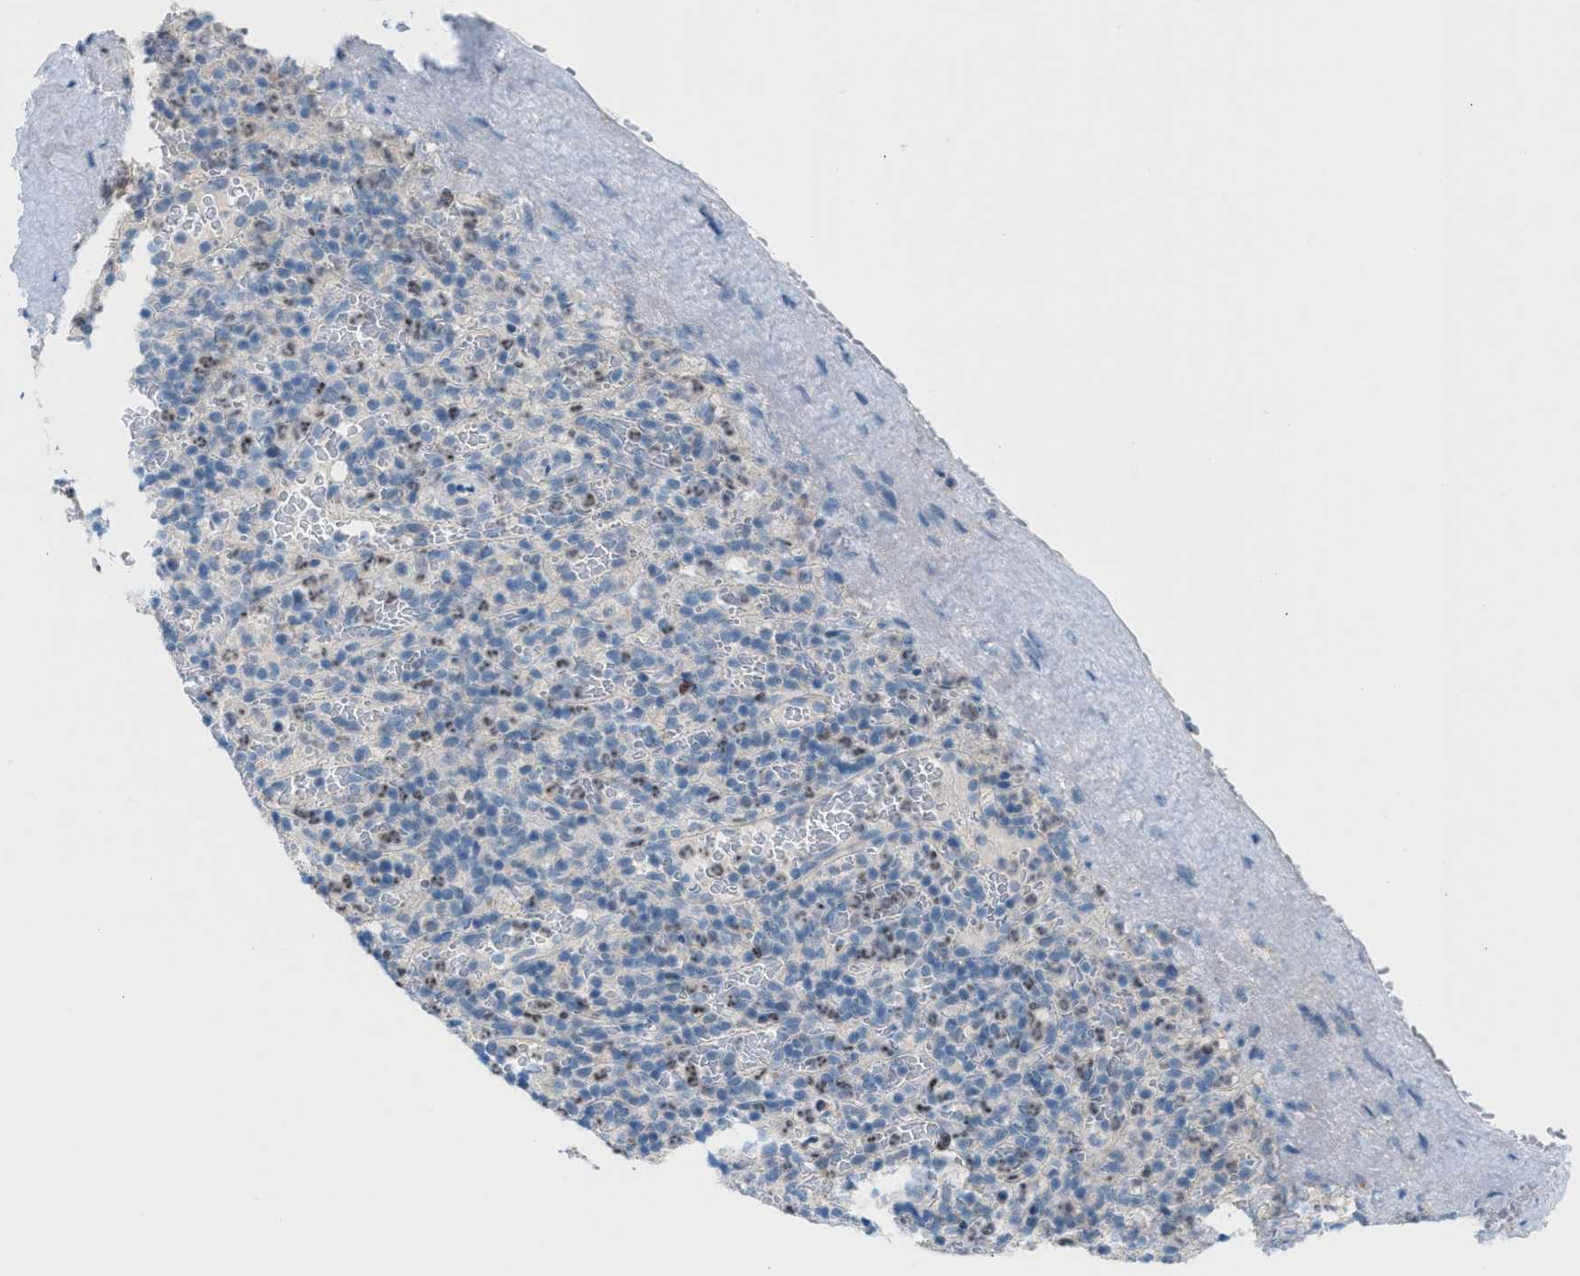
{"staining": {"intensity": "moderate", "quantity": "<25%", "location": "cytoplasmic/membranous,nuclear"}, "tissue": "spleen", "cell_type": "Cells in red pulp", "image_type": "normal", "snomed": [{"axis": "morphology", "description": "Normal tissue, NOS"}, {"axis": "topography", "description": "Spleen"}], "caption": "Immunohistochemical staining of normal spleen exhibits <25% levels of moderate cytoplasmic/membranous,nuclear protein positivity in about <25% of cells in red pulp. The staining is performed using DAB brown chromogen to label protein expression. The nuclei are counter-stained blue using hematoxylin.", "gene": "PPM1D", "patient": {"sex": "female", "age": 74}}